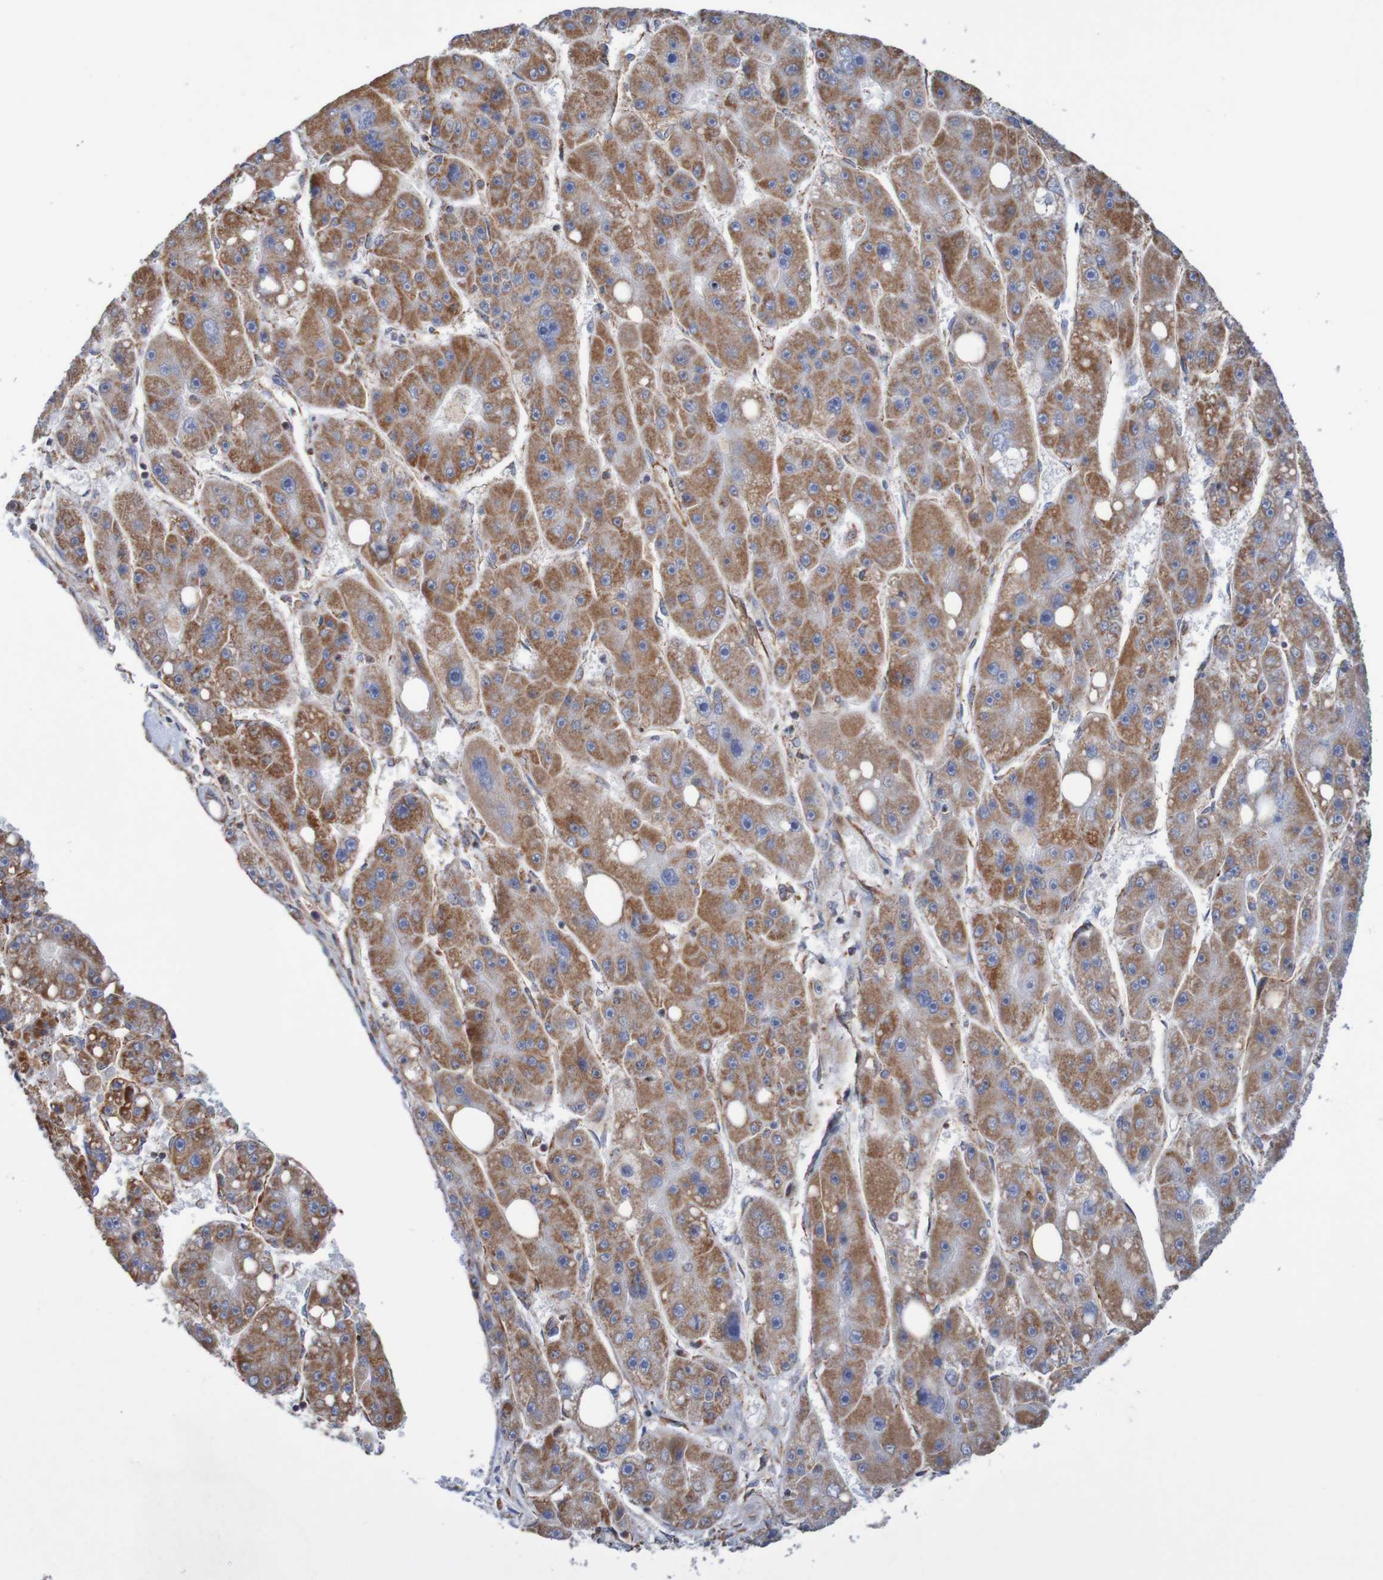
{"staining": {"intensity": "moderate", "quantity": ">75%", "location": "cytoplasmic/membranous"}, "tissue": "liver cancer", "cell_type": "Tumor cells", "image_type": "cancer", "snomed": [{"axis": "morphology", "description": "Carcinoma, Hepatocellular, NOS"}, {"axis": "topography", "description": "Liver"}], "caption": "A histopathology image of human liver cancer (hepatocellular carcinoma) stained for a protein exhibits moderate cytoplasmic/membranous brown staining in tumor cells. (DAB IHC with brightfield microscopy, high magnification).", "gene": "MMEL1", "patient": {"sex": "female", "age": 61}}